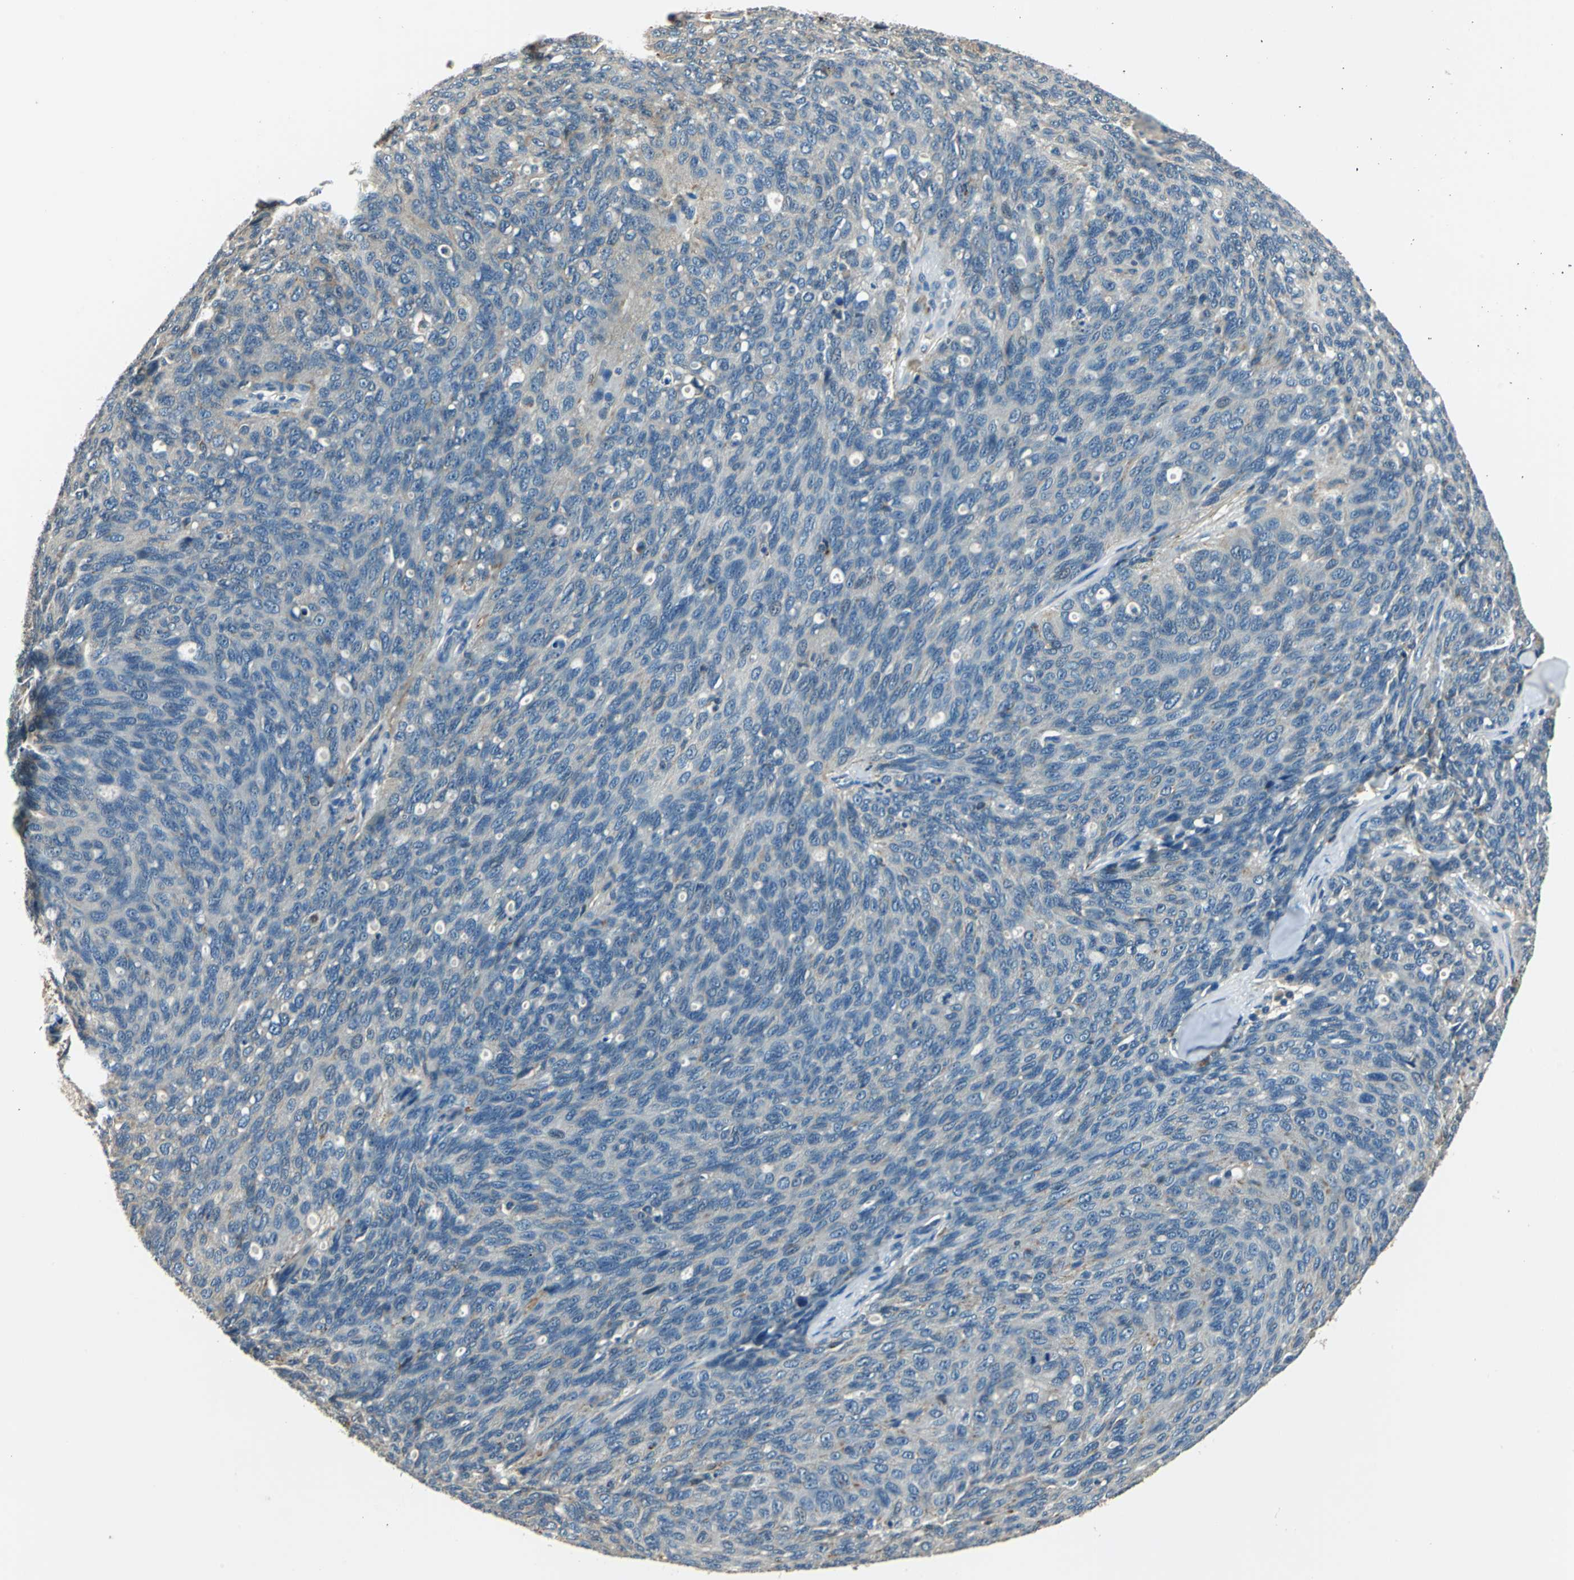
{"staining": {"intensity": "negative", "quantity": "none", "location": "none"}, "tissue": "ovarian cancer", "cell_type": "Tumor cells", "image_type": "cancer", "snomed": [{"axis": "morphology", "description": "Carcinoma, endometroid"}, {"axis": "topography", "description": "Ovary"}], "caption": "Ovarian cancer was stained to show a protein in brown. There is no significant expression in tumor cells.", "gene": "NIT1", "patient": {"sex": "female", "age": 60}}